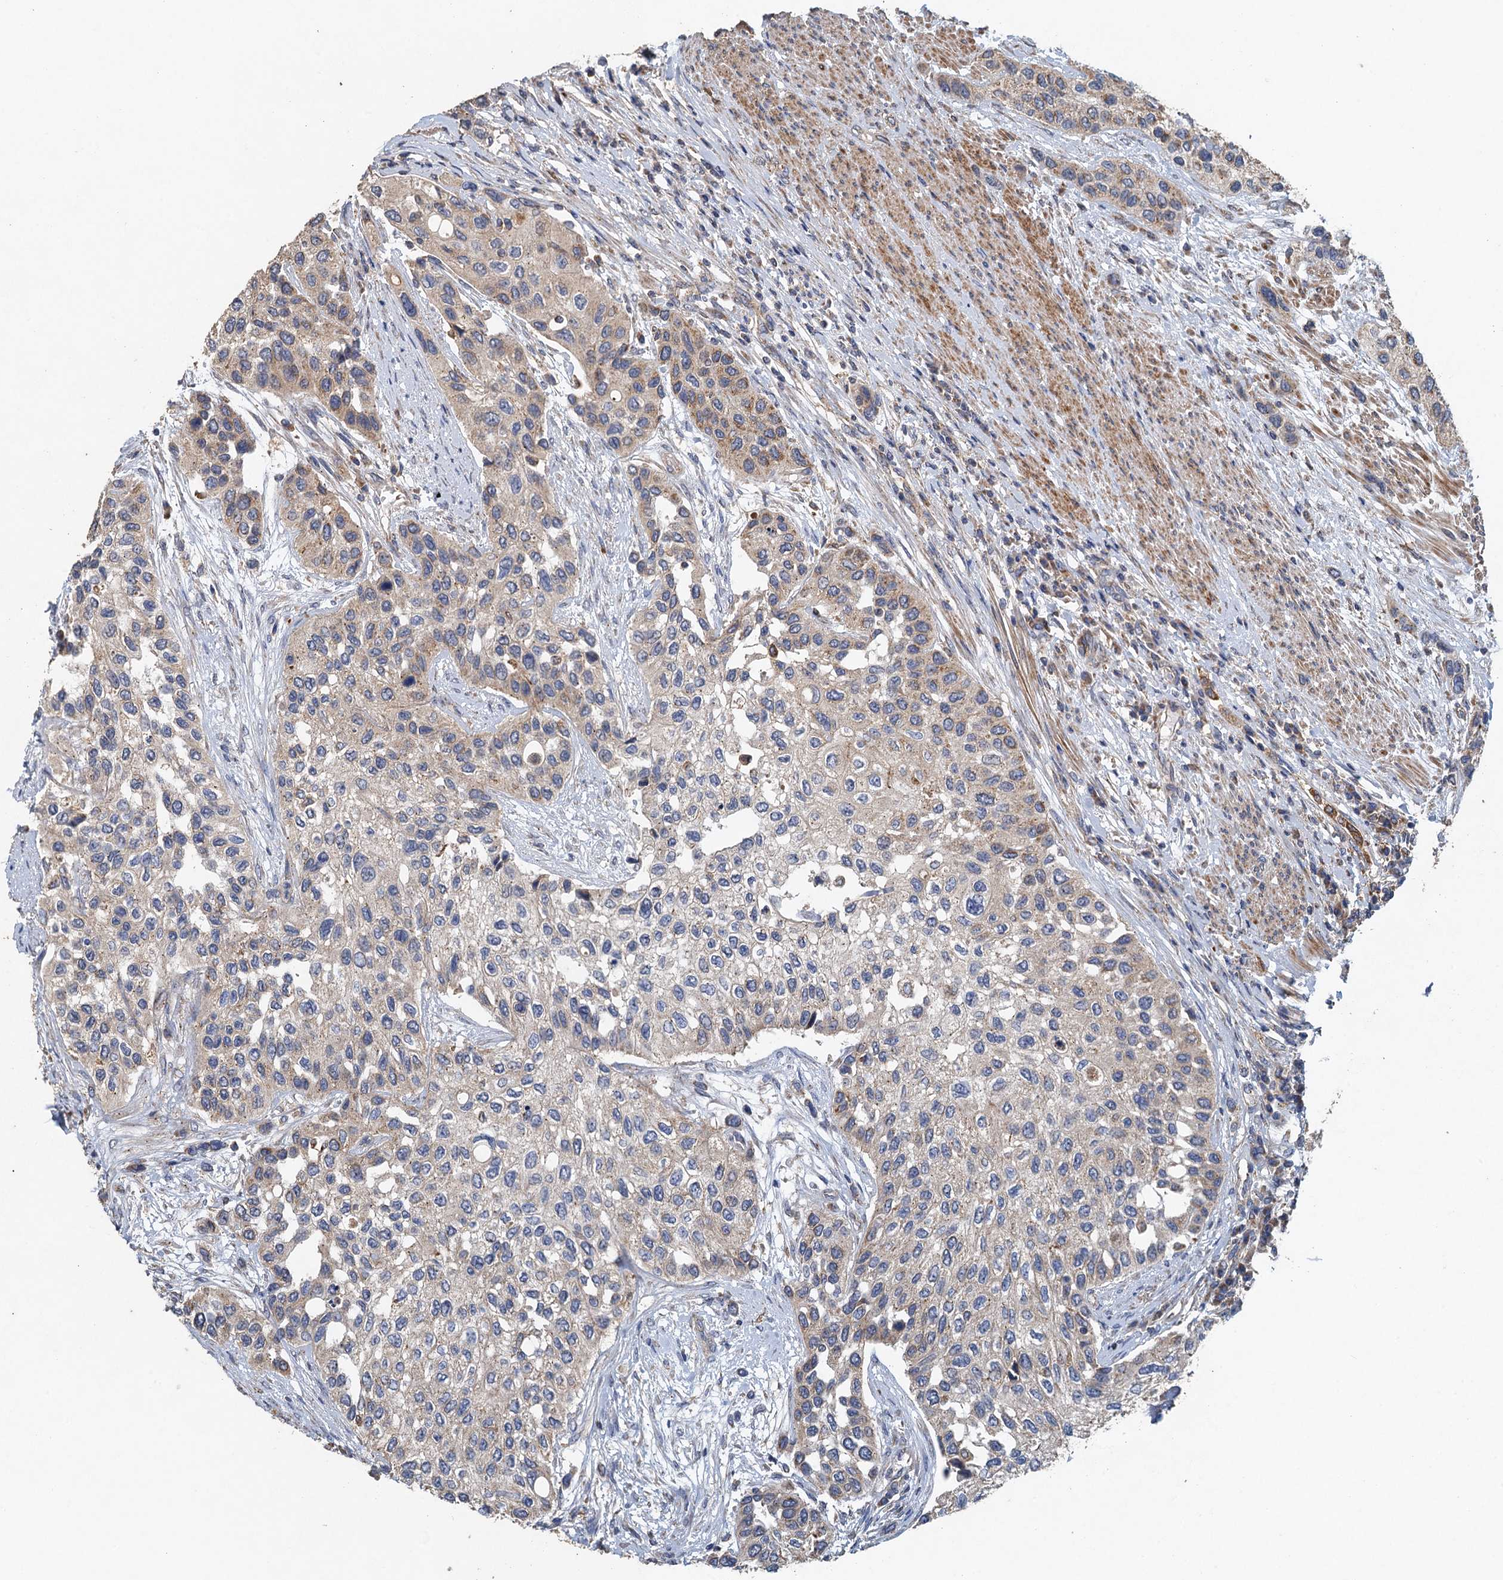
{"staining": {"intensity": "weak", "quantity": "25%-75%", "location": "cytoplasmic/membranous"}, "tissue": "urothelial cancer", "cell_type": "Tumor cells", "image_type": "cancer", "snomed": [{"axis": "morphology", "description": "Normal tissue, NOS"}, {"axis": "morphology", "description": "Urothelial carcinoma, High grade"}, {"axis": "topography", "description": "Vascular tissue"}, {"axis": "topography", "description": "Urinary bladder"}], "caption": "Urothelial cancer stained with a protein marker reveals weak staining in tumor cells.", "gene": "BCS1L", "patient": {"sex": "female", "age": 56}}